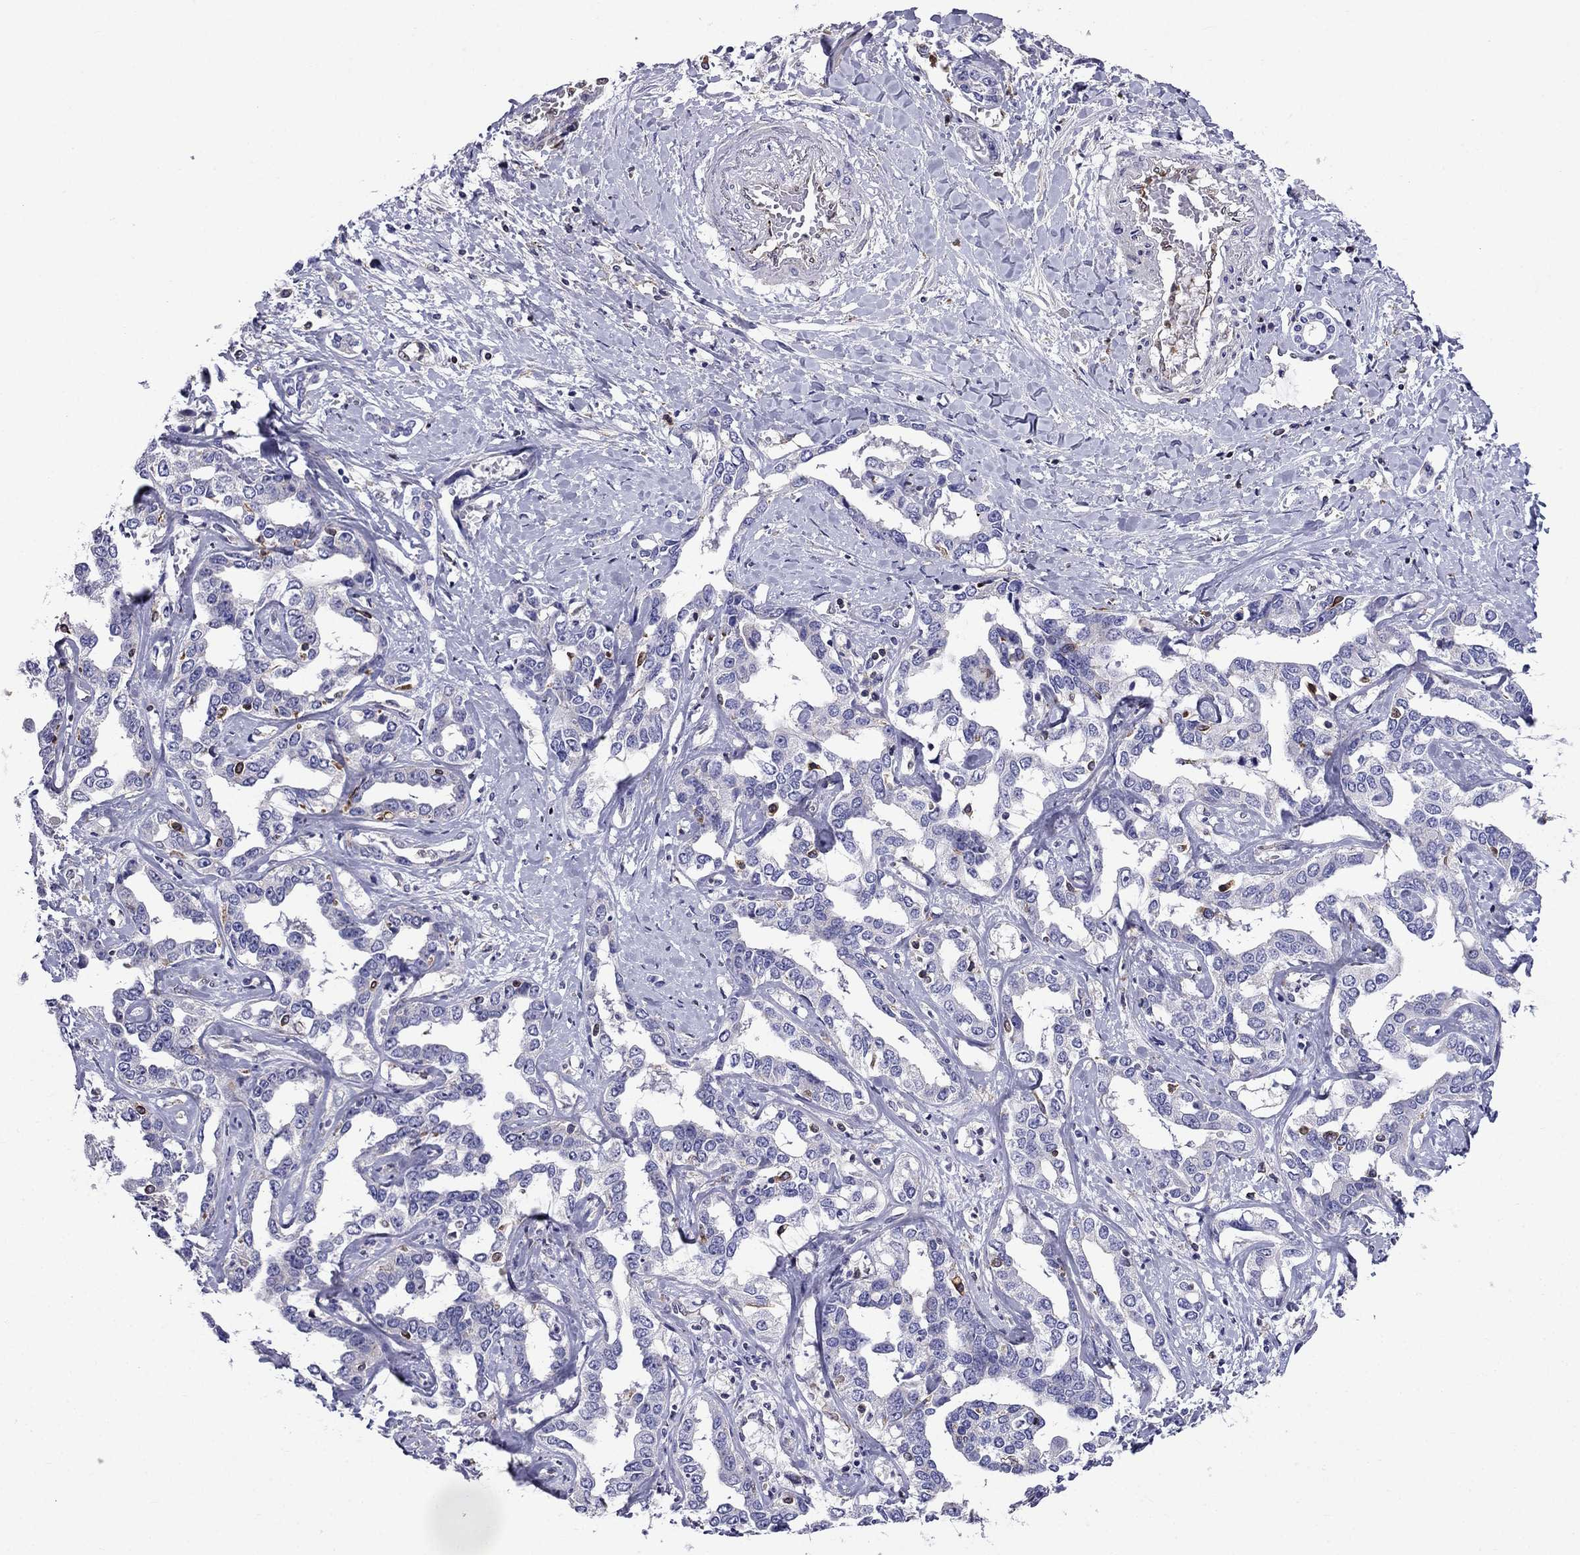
{"staining": {"intensity": "negative", "quantity": "none", "location": "none"}, "tissue": "liver cancer", "cell_type": "Tumor cells", "image_type": "cancer", "snomed": [{"axis": "morphology", "description": "Cholangiocarcinoma"}, {"axis": "topography", "description": "Liver"}], "caption": "Tumor cells are negative for brown protein staining in cholangiocarcinoma (liver).", "gene": "GNAL", "patient": {"sex": "male", "age": 59}}